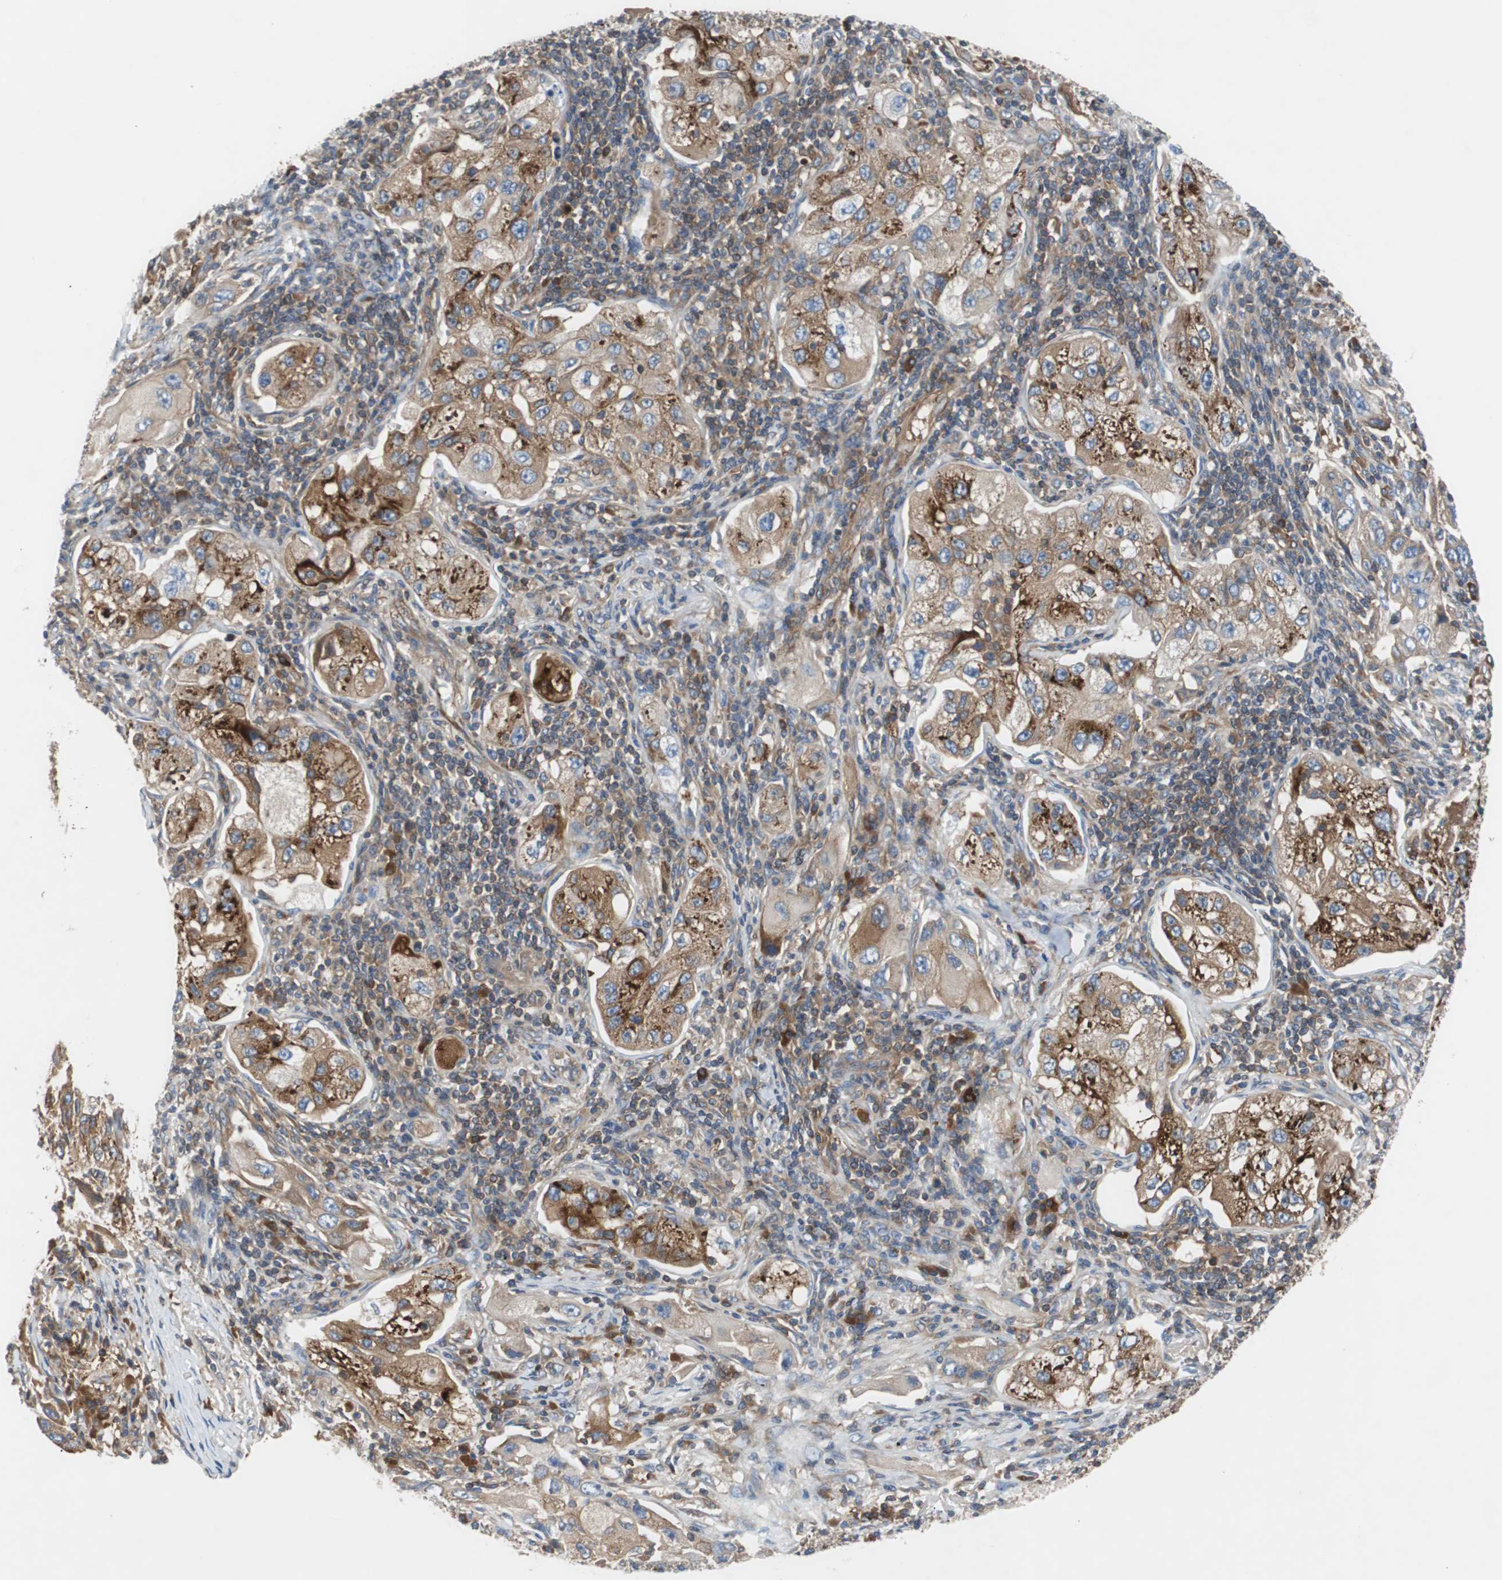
{"staining": {"intensity": "moderate", "quantity": ">75%", "location": "cytoplasmic/membranous"}, "tissue": "lung cancer", "cell_type": "Tumor cells", "image_type": "cancer", "snomed": [{"axis": "morphology", "description": "Adenocarcinoma, NOS"}, {"axis": "topography", "description": "Lung"}], "caption": "Tumor cells reveal moderate cytoplasmic/membranous positivity in approximately >75% of cells in adenocarcinoma (lung).", "gene": "GYS1", "patient": {"sex": "female", "age": 65}}